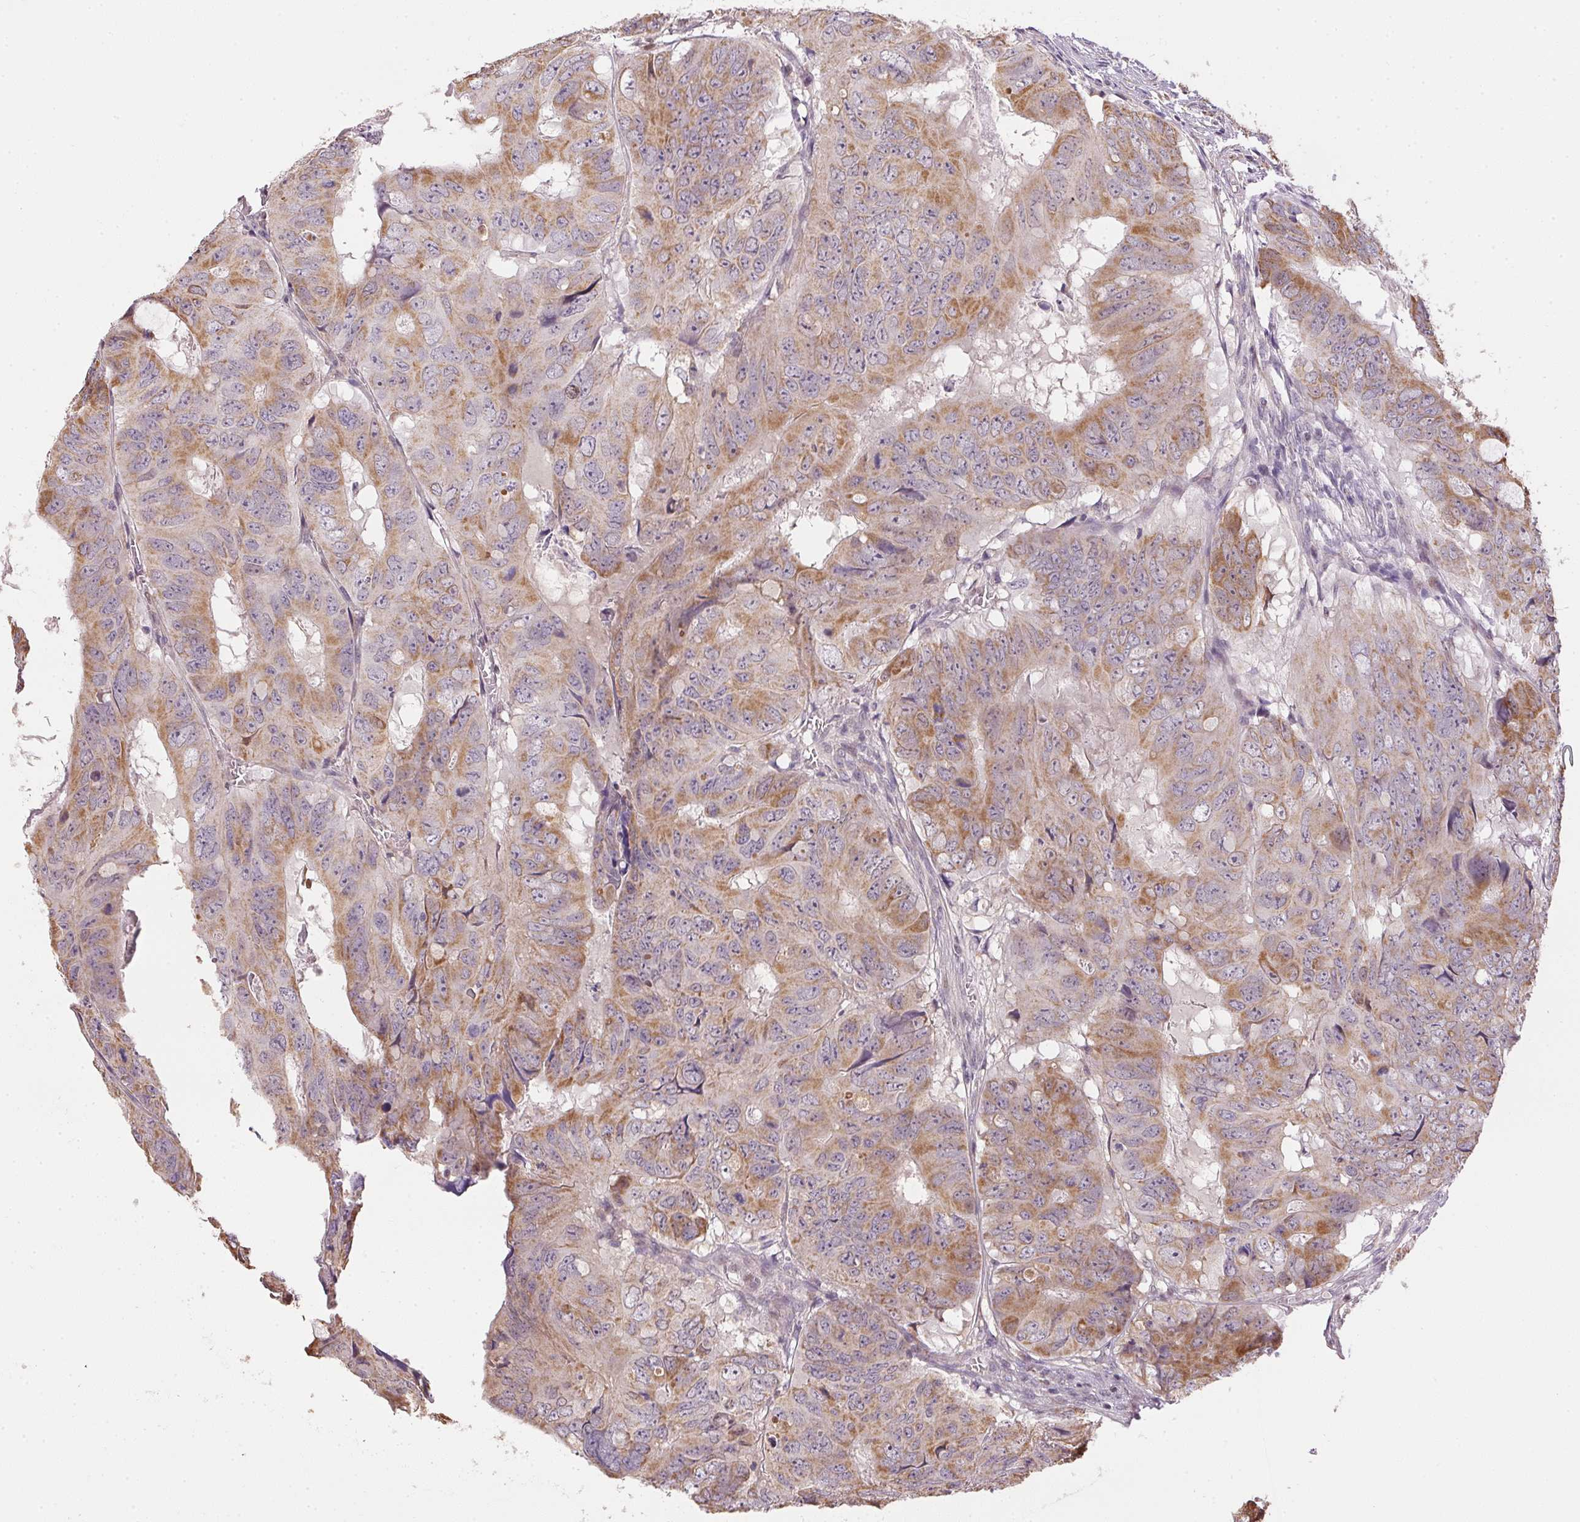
{"staining": {"intensity": "moderate", "quantity": "25%-75%", "location": "cytoplasmic/membranous"}, "tissue": "colorectal cancer", "cell_type": "Tumor cells", "image_type": "cancer", "snomed": [{"axis": "morphology", "description": "Adenocarcinoma, NOS"}, {"axis": "topography", "description": "Colon"}], "caption": "Human adenocarcinoma (colorectal) stained with a protein marker exhibits moderate staining in tumor cells.", "gene": "SC5D", "patient": {"sex": "male", "age": 79}}